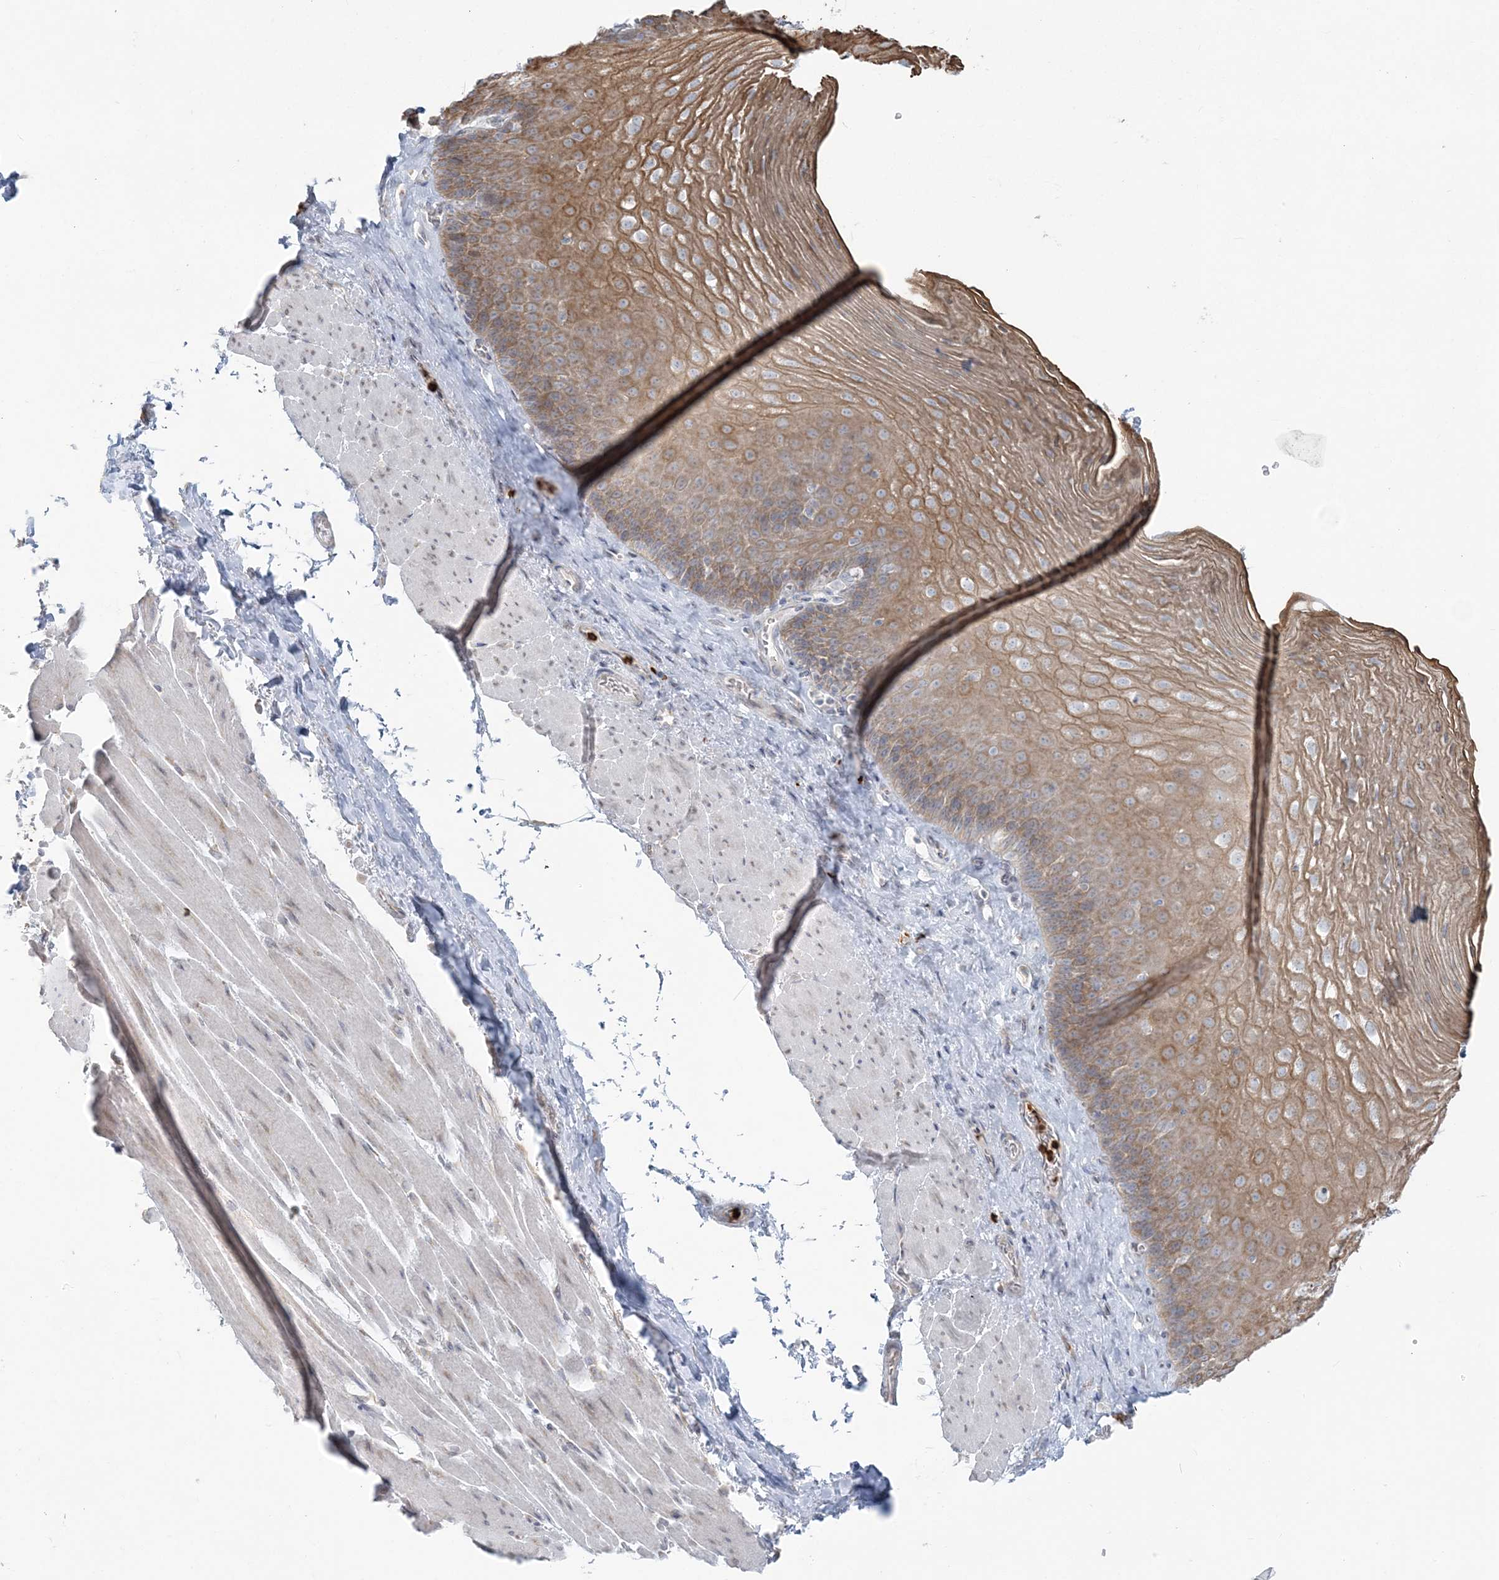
{"staining": {"intensity": "moderate", "quantity": ">75%", "location": "cytoplasmic/membranous"}, "tissue": "esophagus", "cell_type": "Squamous epithelial cells", "image_type": "normal", "snomed": [{"axis": "morphology", "description": "Normal tissue, NOS"}, {"axis": "topography", "description": "Esophagus"}], "caption": "Brown immunohistochemical staining in unremarkable human esophagus displays moderate cytoplasmic/membranous expression in approximately >75% of squamous epithelial cells.", "gene": "CCNJ", "patient": {"sex": "female", "age": 66}}